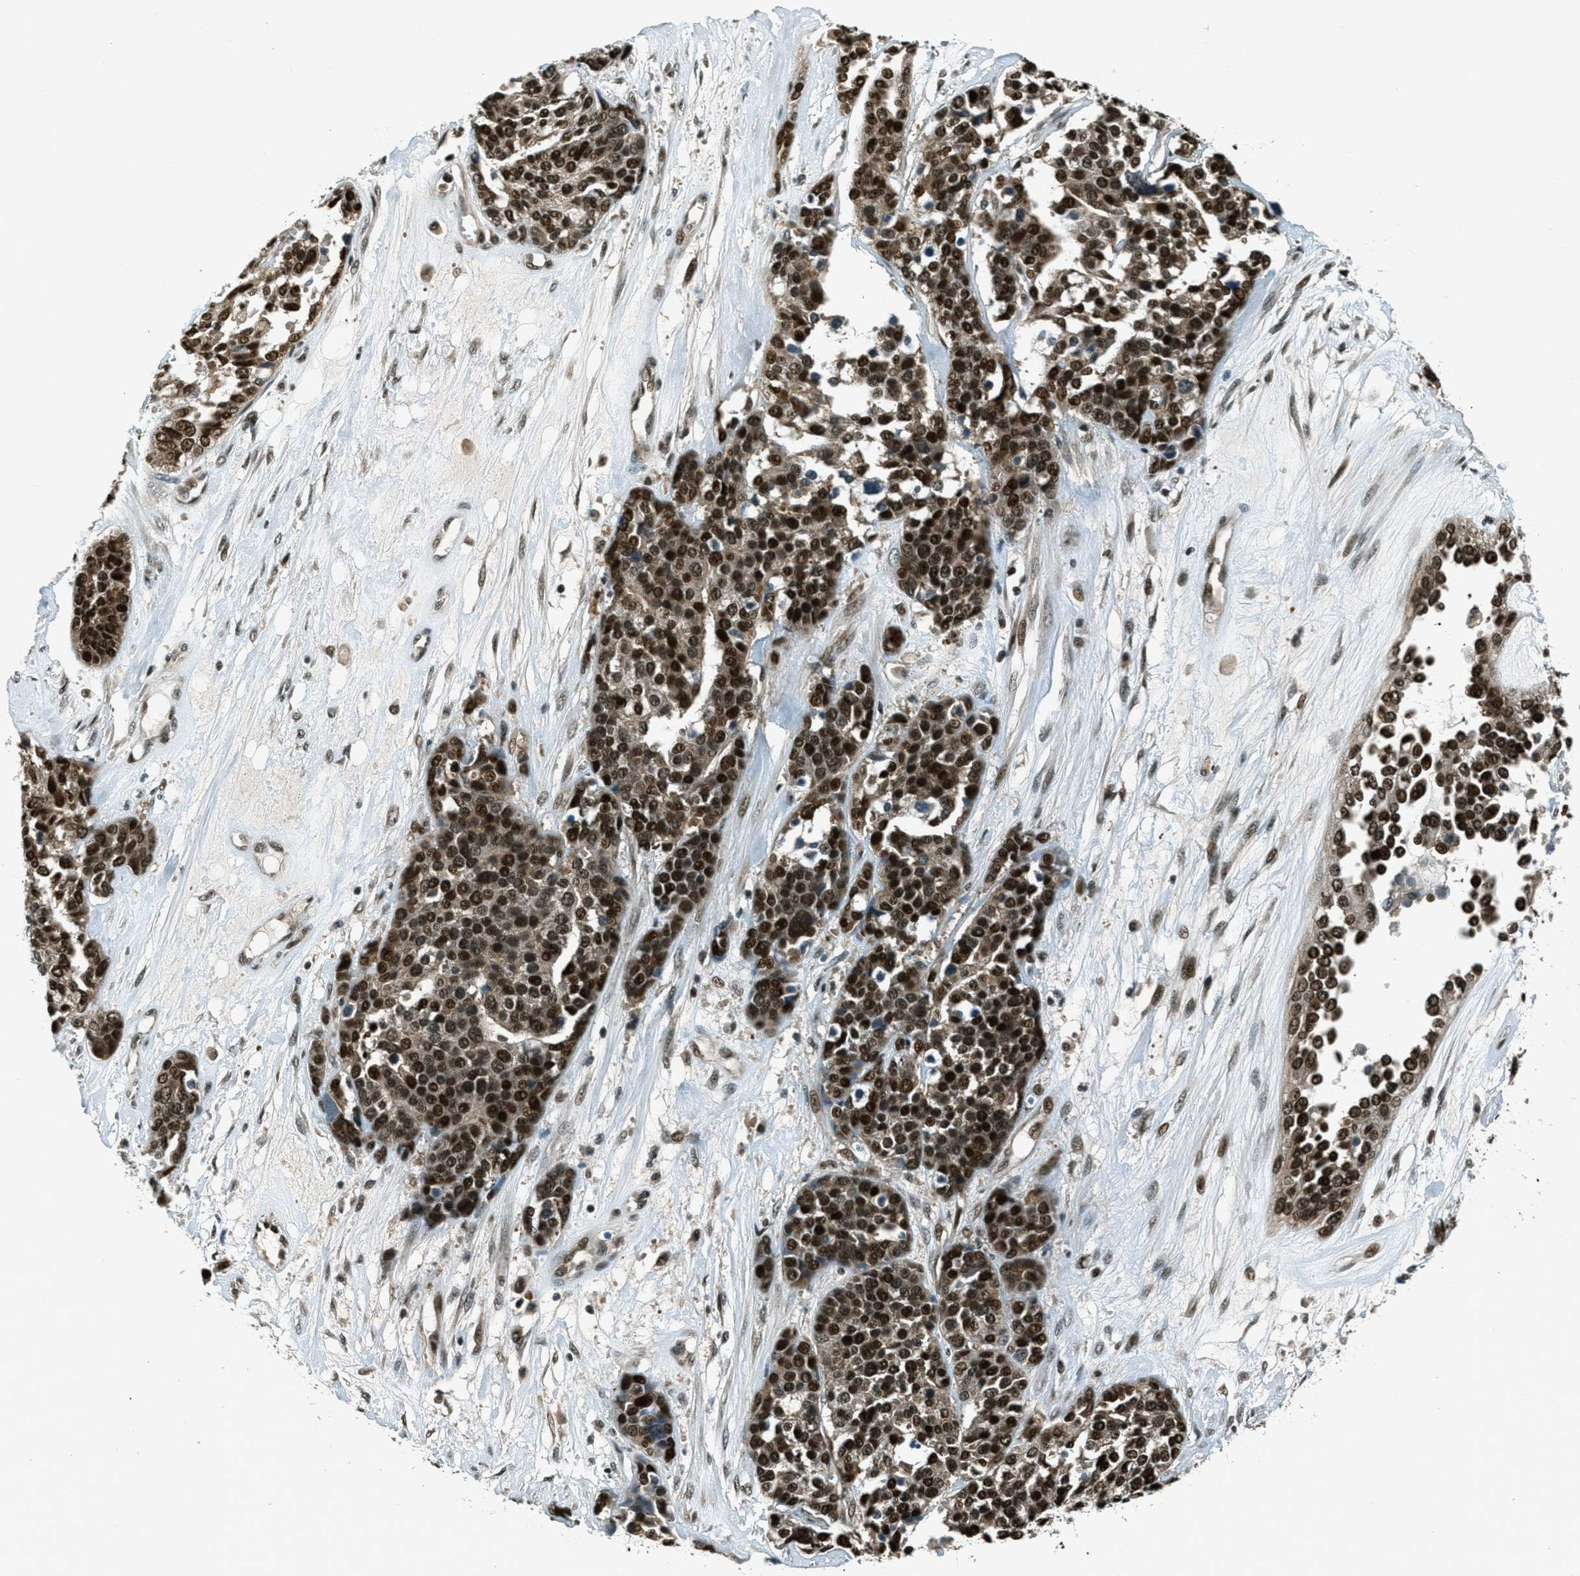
{"staining": {"intensity": "strong", "quantity": ">75%", "location": "nuclear"}, "tissue": "ovarian cancer", "cell_type": "Tumor cells", "image_type": "cancer", "snomed": [{"axis": "morphology", "description": "Cystadenocarcinoma, serous, NOS"}, {"axis": "topography", "description": "Ovary"}], "caption": "Protein expression analysis of human ovarian cancer (serous cystadenocarcinoma) reveals strong nuclear expression in about >75% of tumor cells. (DAB = brown stain, brightfield microscopy at high magnification).", "gene": "FOXM1", "patient": {"sex": "female", "age": 44}}